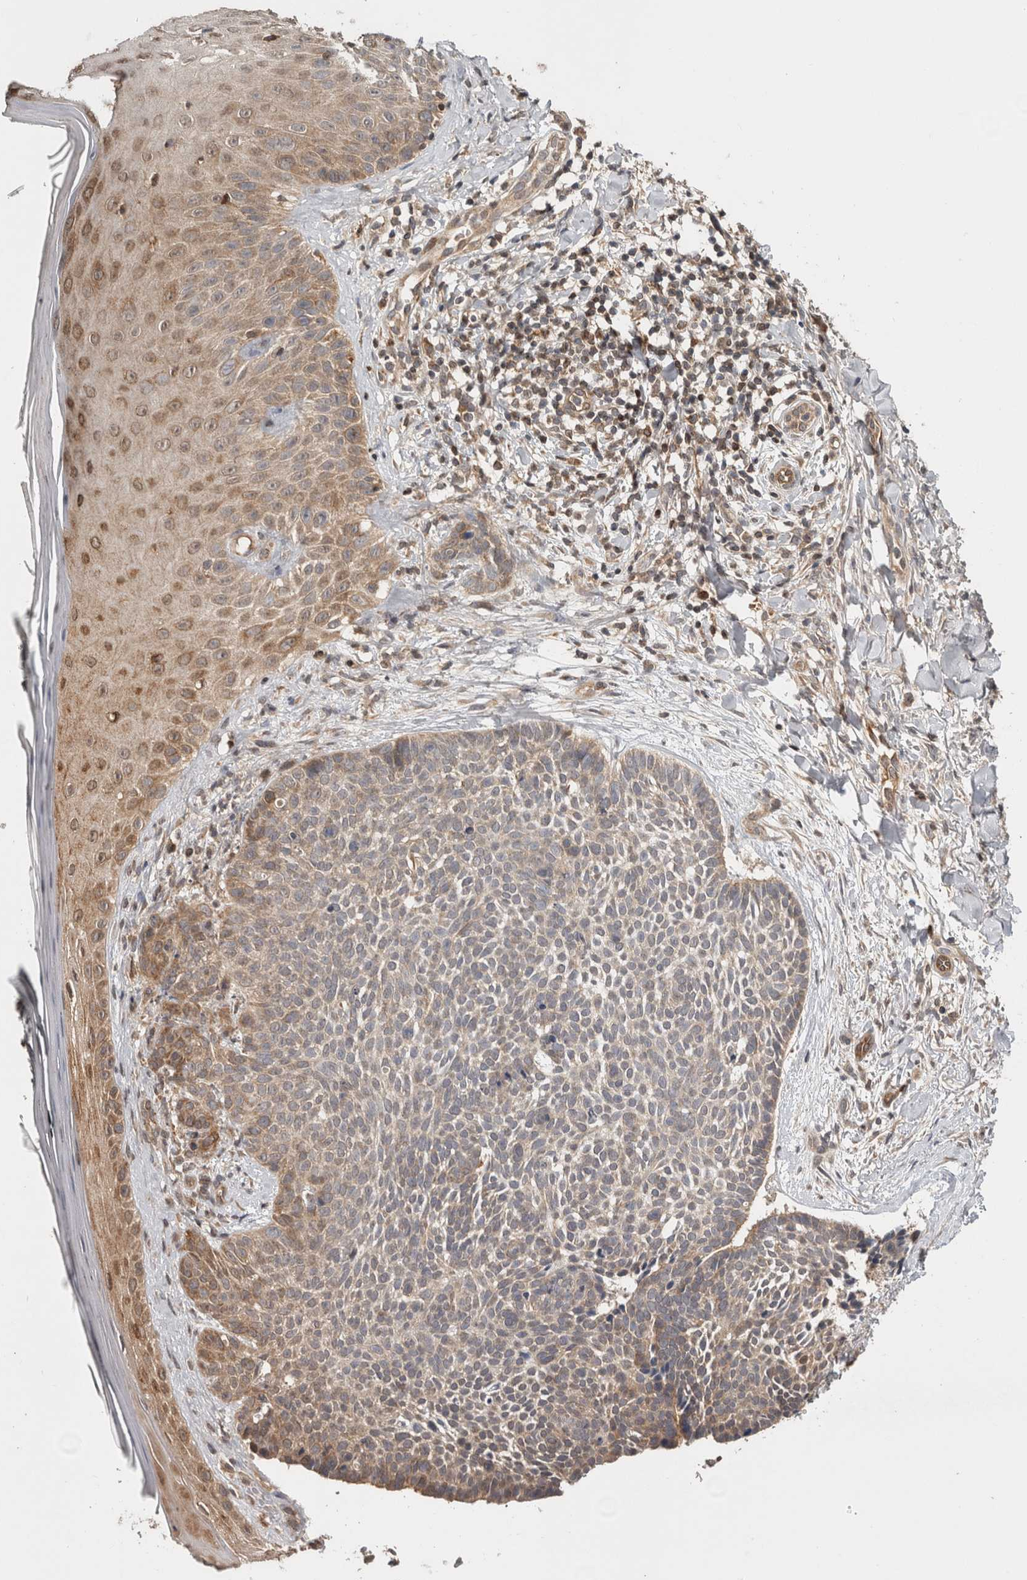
{"staining": {"intensity": "weak", "quantity": "<25%", "location": "cytoplasmic/membranous"}, "tissue": "skin cancer", "cell_type": "Tumor cells", "image_type": "cancer", "snomed": [{"axis": "morphology", "description": "Normal tissue, NOS"}, {"axis": "morphology", "description": "Basal cell carcinoma"}, {"axis": "topography", "description": "Skin"}], "caption": "Immunohistochemistry of human skin cancer (basal cell carcinoma) exhibits no staining in tumor cells. (DAB immunohistochemistry with hematoxylin counter stain).", "gene": "HMOX2", "patient": {"sex": "male", "age": 67}}